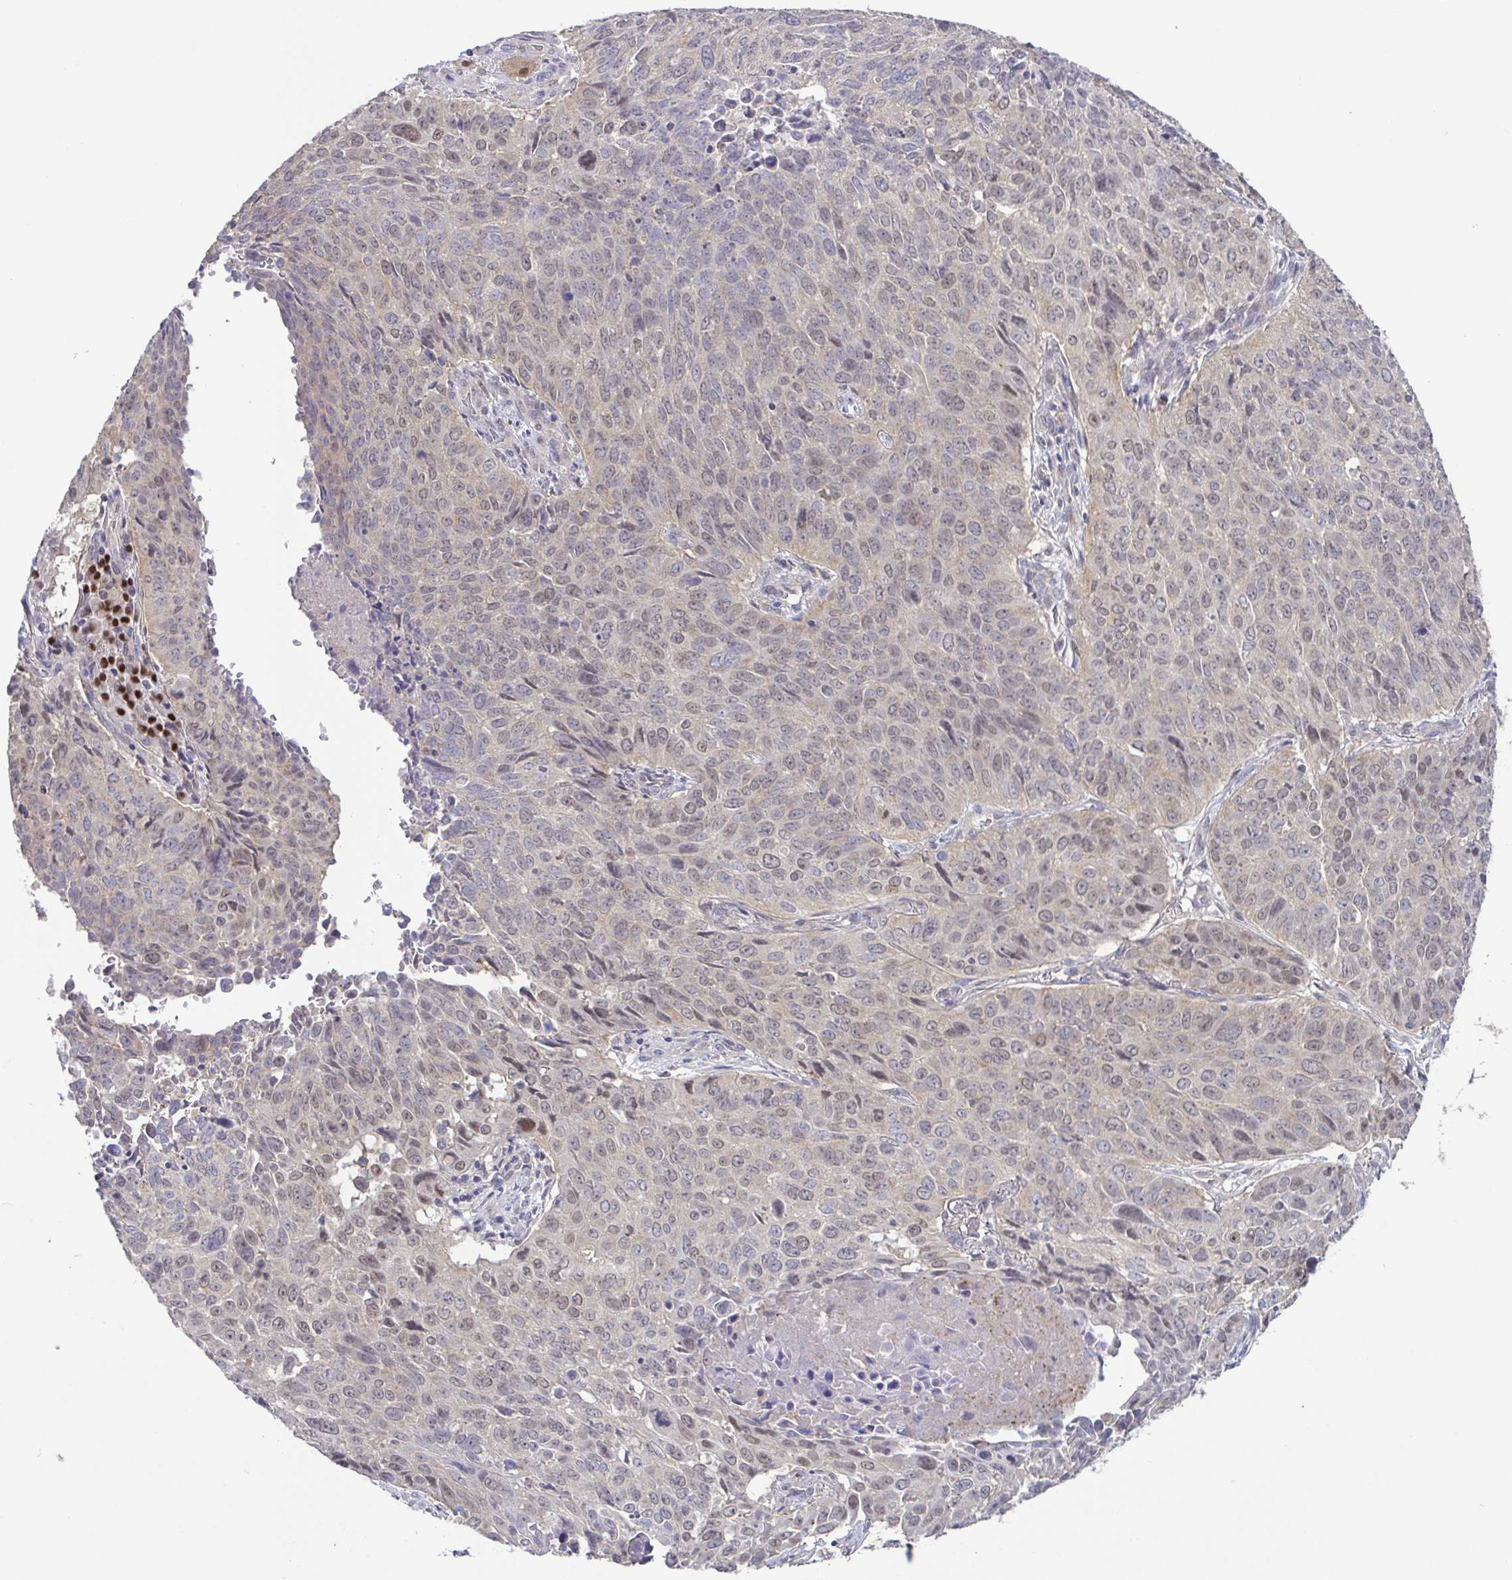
{"staining": {"intensity": "weak", "quantity": "<25%", "location": "nuclear"}, "tissue": "lung cancer", "cell_type": "Tumor cells", "image_type": "cancer", "snomed": [{"axis": "morphology", "description": "Normal tissue, NOS"}, {"axis": "morphology", "description": "Squamous cell carcinoma, NOS"}, {"axis": "topography", "description": "Bronchus"}, {"axis": "topography", "description": "Lung"}], "caption": "Lung cancer stained for a protein using immunohistochemistry (IHC) reveals no positivity tumor cells.", "gene": "UBE2Q1", "patient": {"sex": "male", "age": 64}}